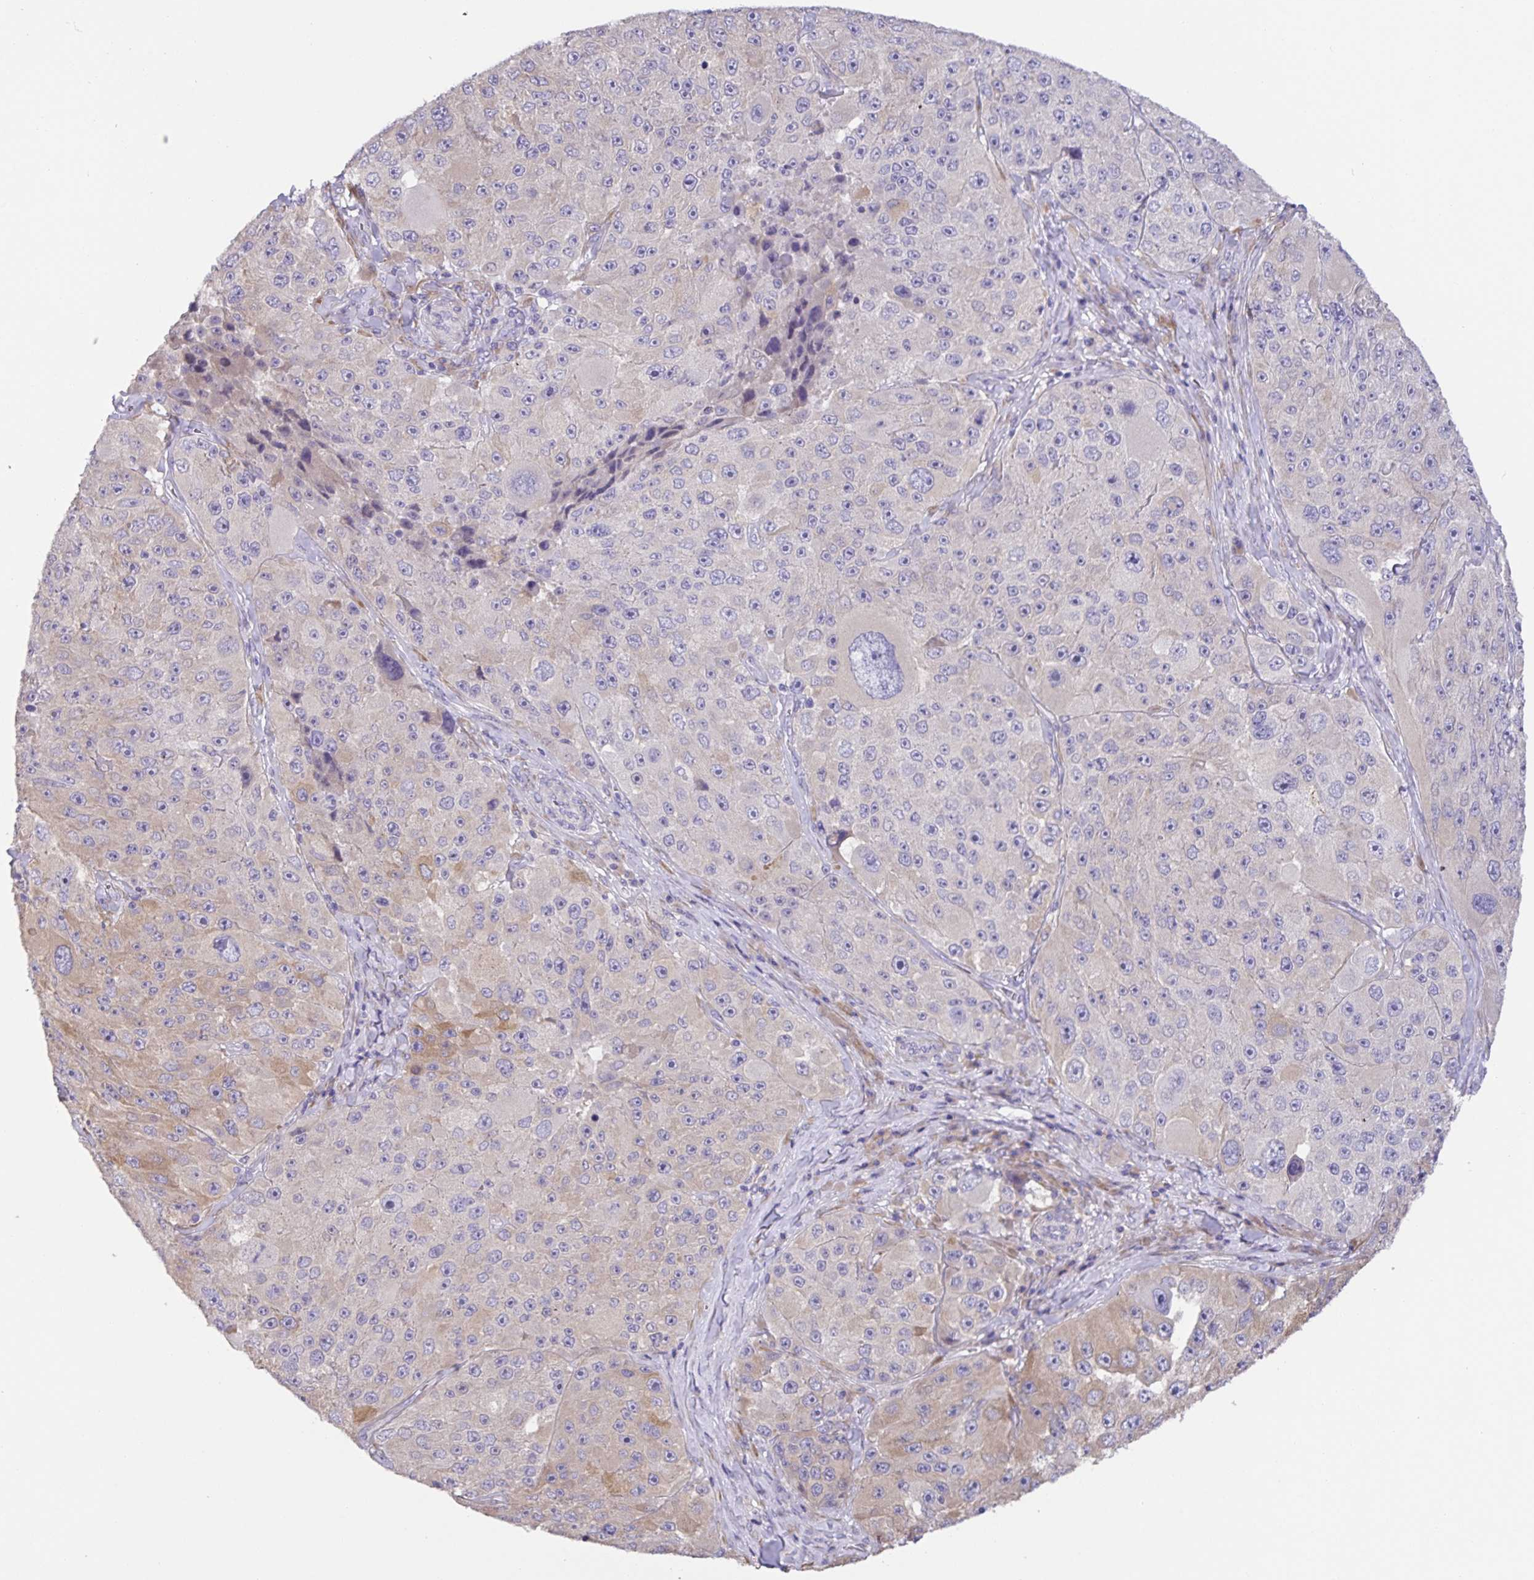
{"staining": {"intensity": "negative", "quantity": "none", "location": "none"}, "tissue": "melanoma", "cell_type": "Tumor cells", "image_type": "cancer", "snomed": [{"axis": "morphology", "description": "Malignant melanoma, Metastatic site"}, {"axis": "topography", "description": "Lymph node"}], "caption": "This is an immunohistochemistry image of melanoma. There is no expression in tumor cells.", "gene": "PRR36", "patient": {"sex": "male", "age": 62}}